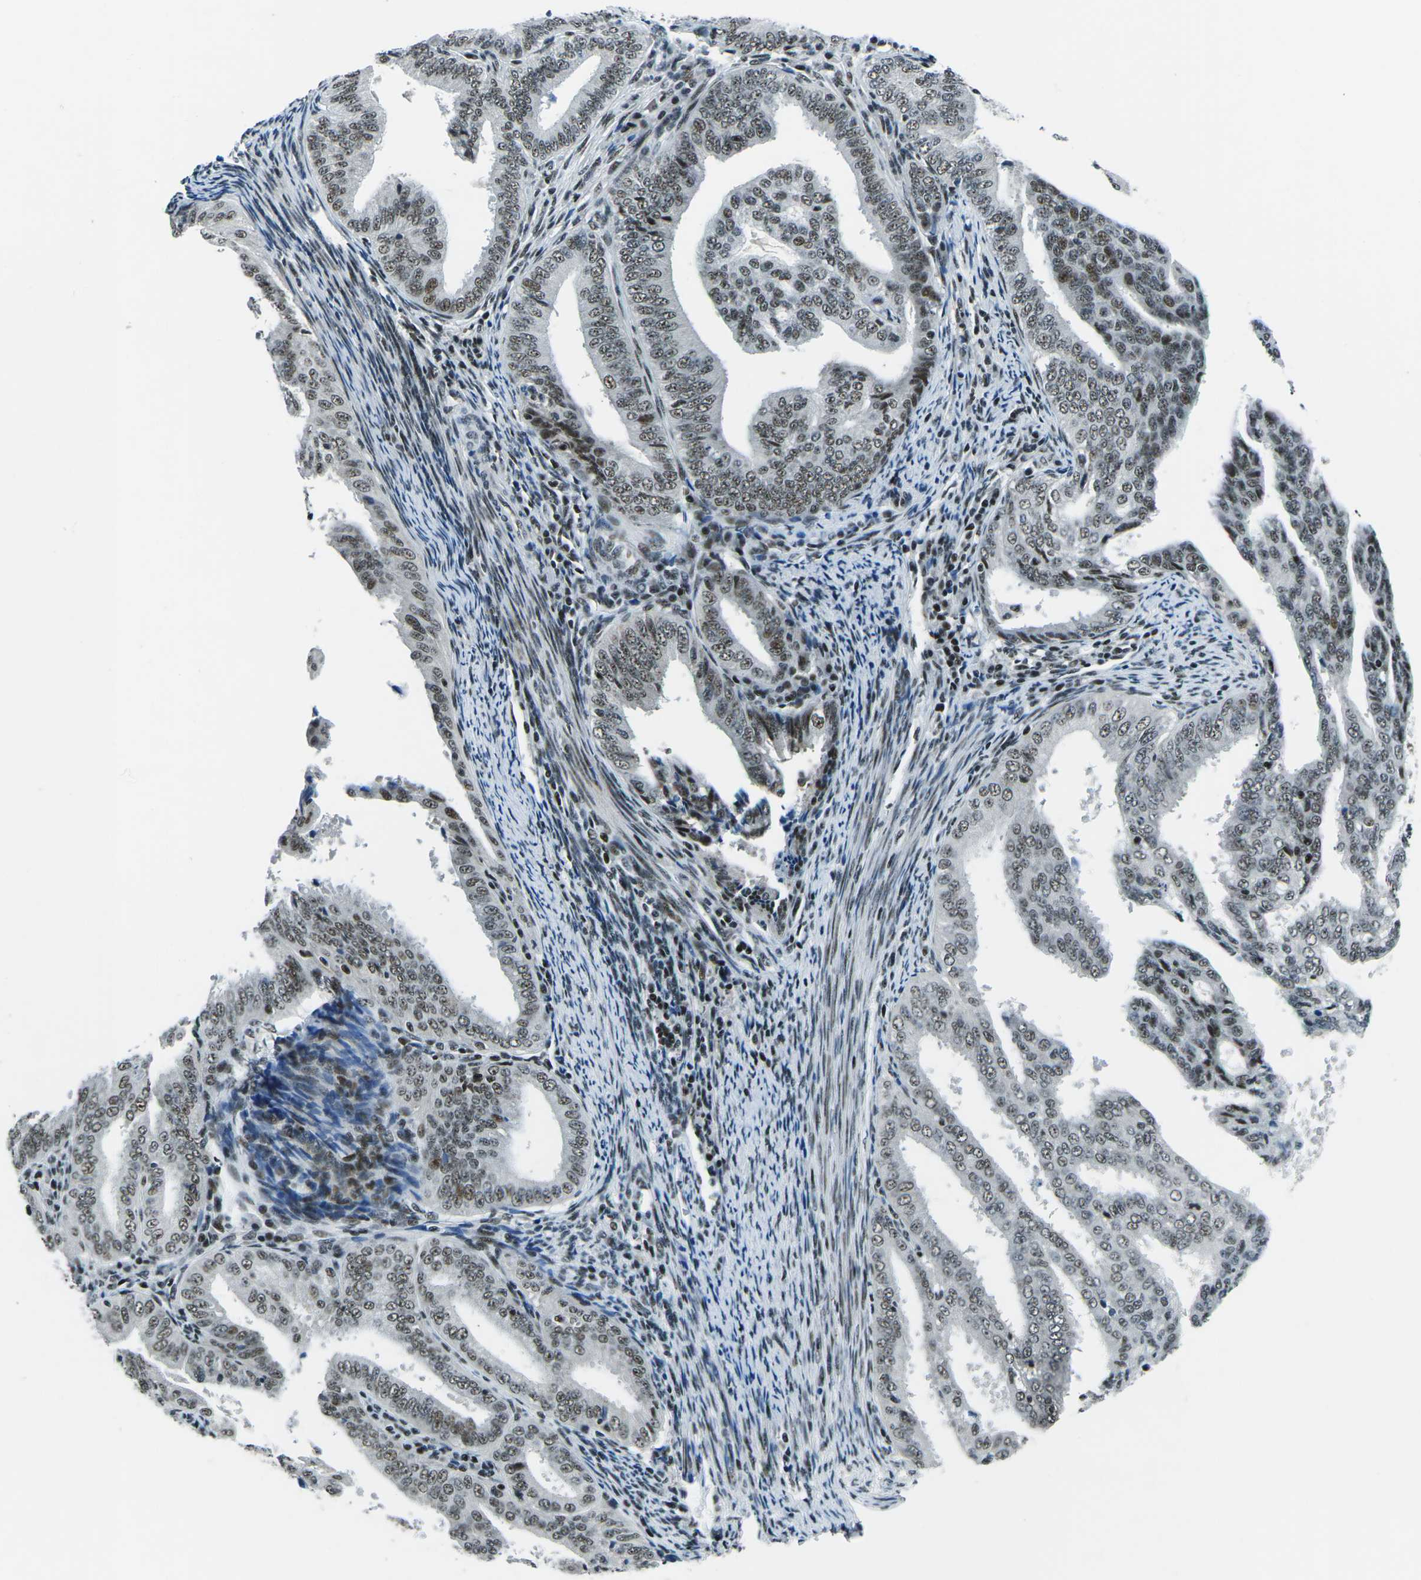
{"staining": {"intensity": "moderate", "quantity": ">75%", "location": "nuclear"}, "tissue": "endometrial cancer", "cell_type": "Tumor cells", "image_type": "cancer", "snomed": [{"axis": "morphology", "description": "Adenocarcinoma, NOS"}, {"axis": "topography", "description": "Endometrium"}], "caption": "Tumor cells display medium levels of moderate nuclear expression in approximately >75% of cells in endometrial adenocarcinoma. The staining is performed using DAB (3,3'-diaminobenzidine) brown chromogen to label protein expression. The nuclei are counter-stained blue using hematoxylin.", "gene": "RBL2", "patient": {"sex": "female", "age": 58}}